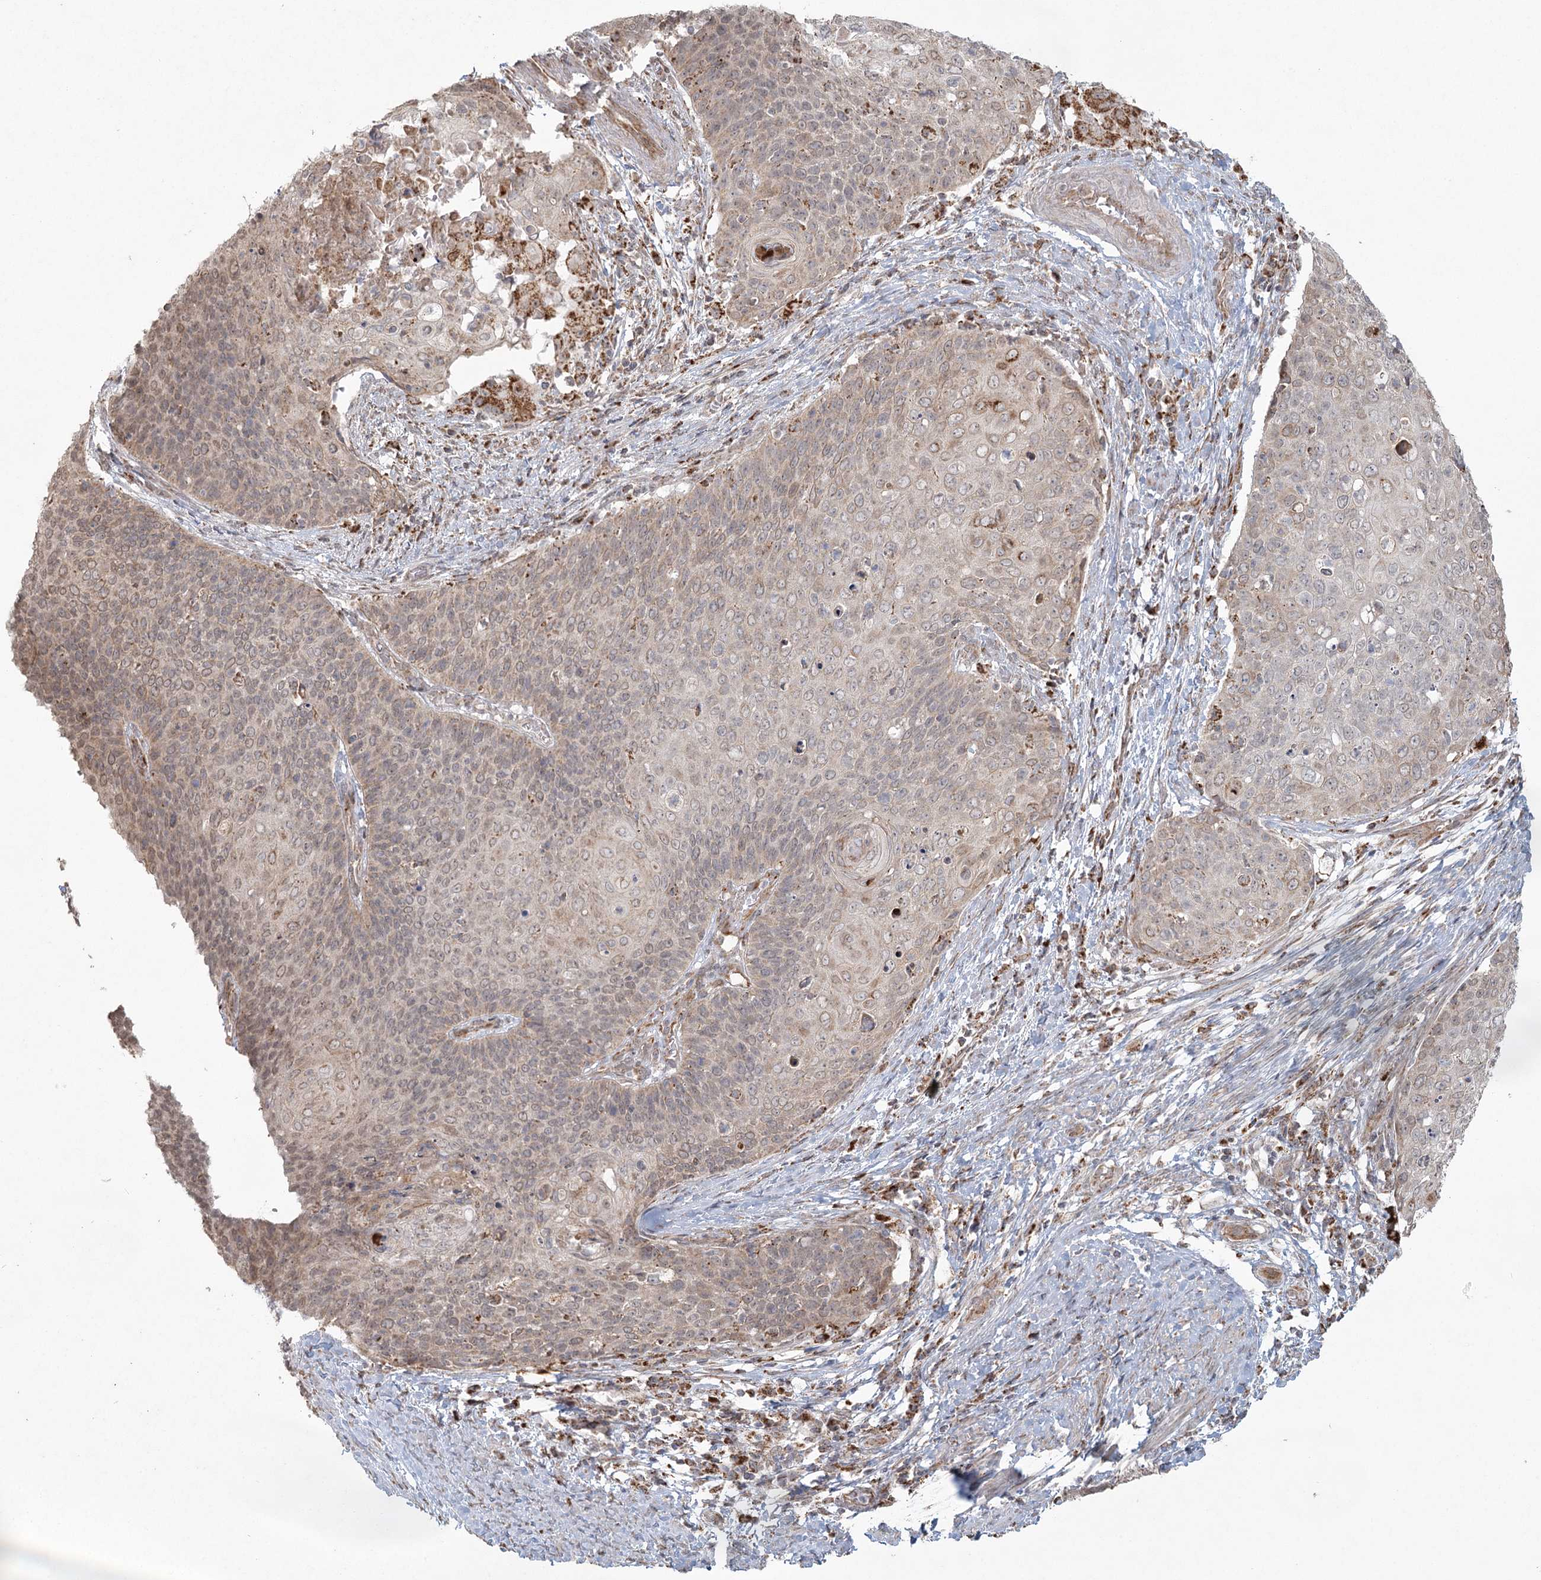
{"staining": {"intensity": "weak", "quantity": "25%-75%", "location": "cytoplasmic/membranous"}, "tissue": "cervical cancer", "cell_type": "Tumor cells", "image_type": "cancer", "snomed": [{"axis": "morphology", "description": "Squamous cell carcinoma, NOS"}, {"axis": "topography", "description": "Cervix"}], "caption": "Human cervical cancer (squamous cell carcinoma) stained with a protein marker reveals weak staining in tumor cells.", "gene": "LACTB", "patient": {"sex": "female", "age": 39}}